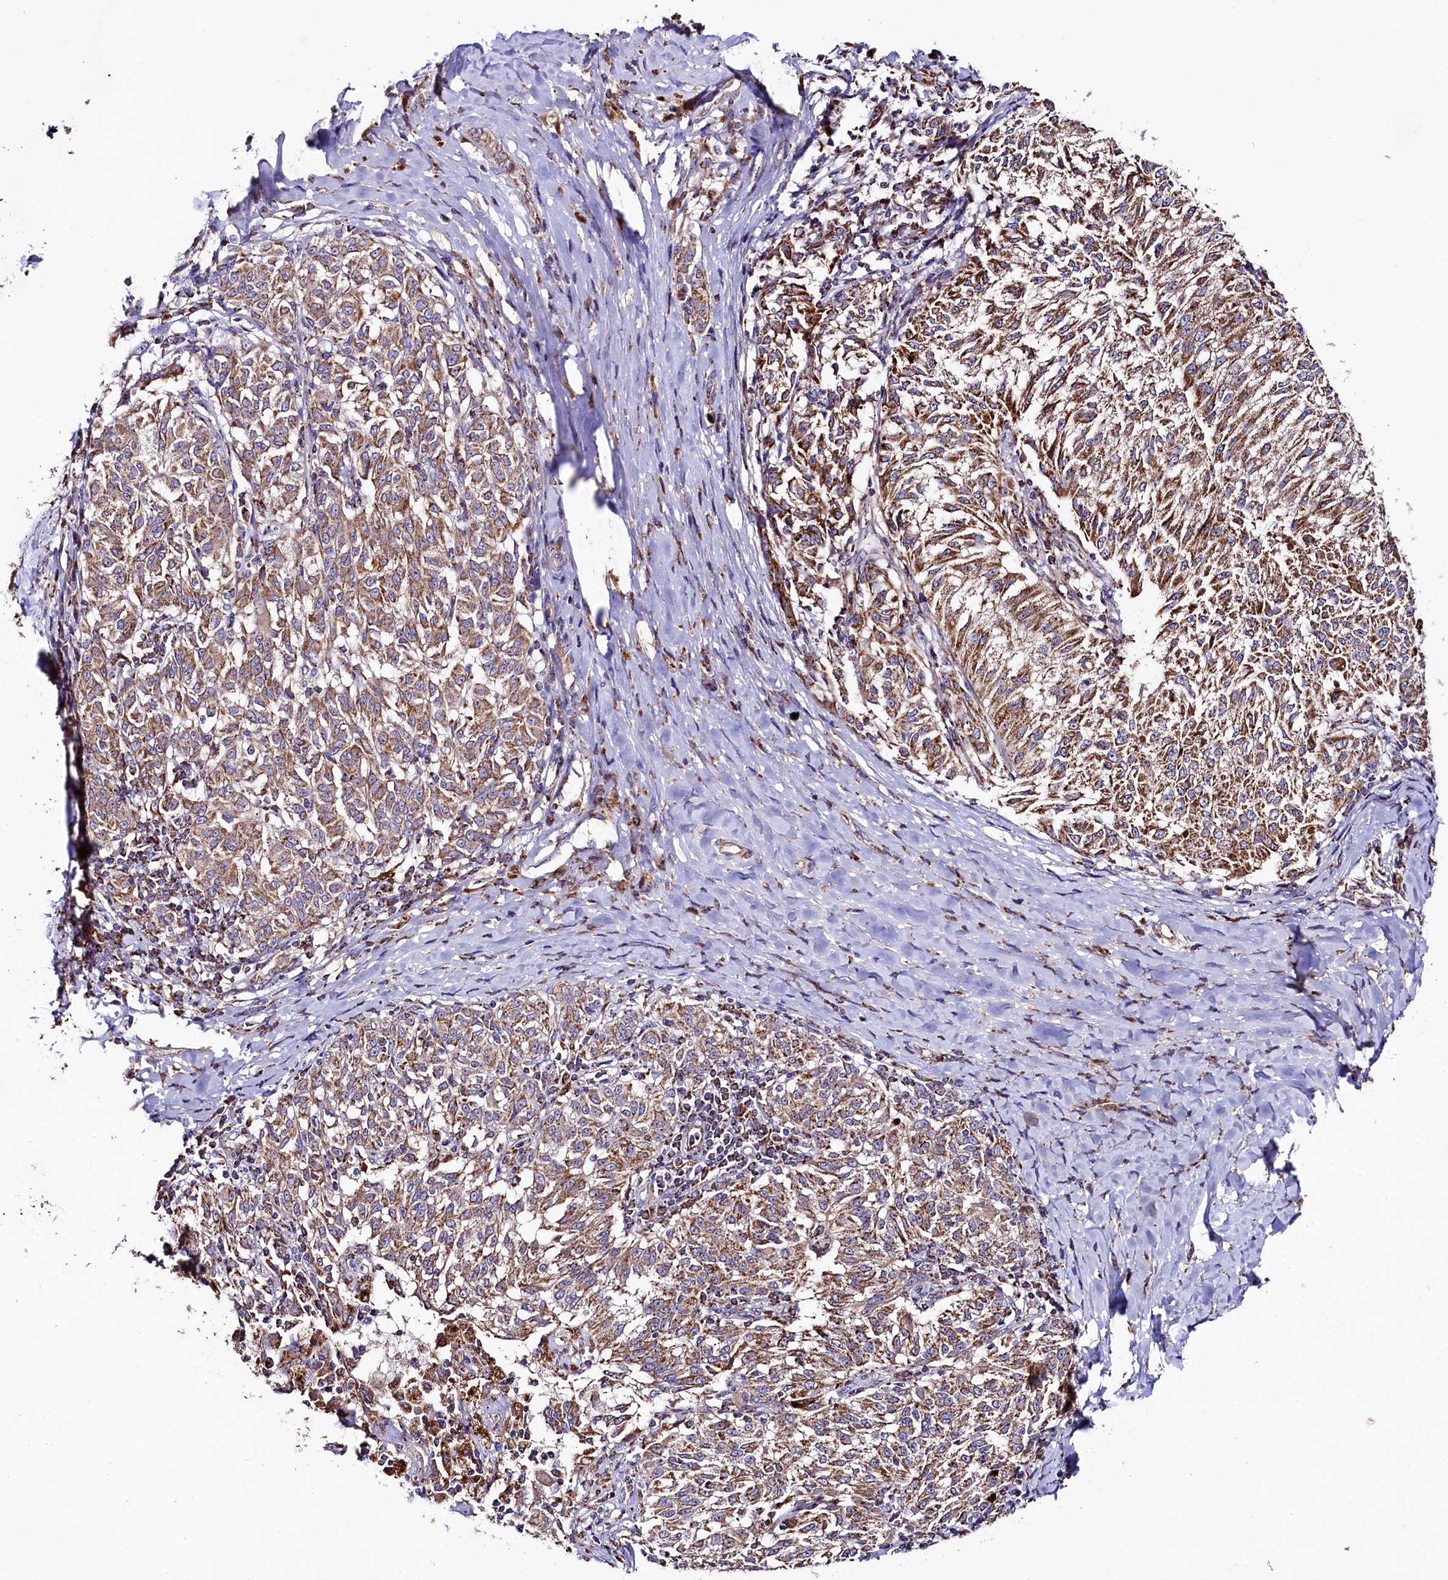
{"staining": {"intensity": "moderate", "quantity": ">75%", "location": "cytoplasmic/membranous"}, "tissue": "melanoma", "cell_type": "Tumor cells", "image_type": "cancer", "snomed": [{"axis": "morphology", "description": "Malignant melanoma, NOS"}, {"axis": "topography", "description": "Skin"}], "caption": "Human malignant melanoma stained with a brown dye displays moderate cytoplasmic/membranous positive positivity in approximately >75% of tumor cells.", "gene": "CLYBL", "patient": {"sex": "female", "age": 72}}